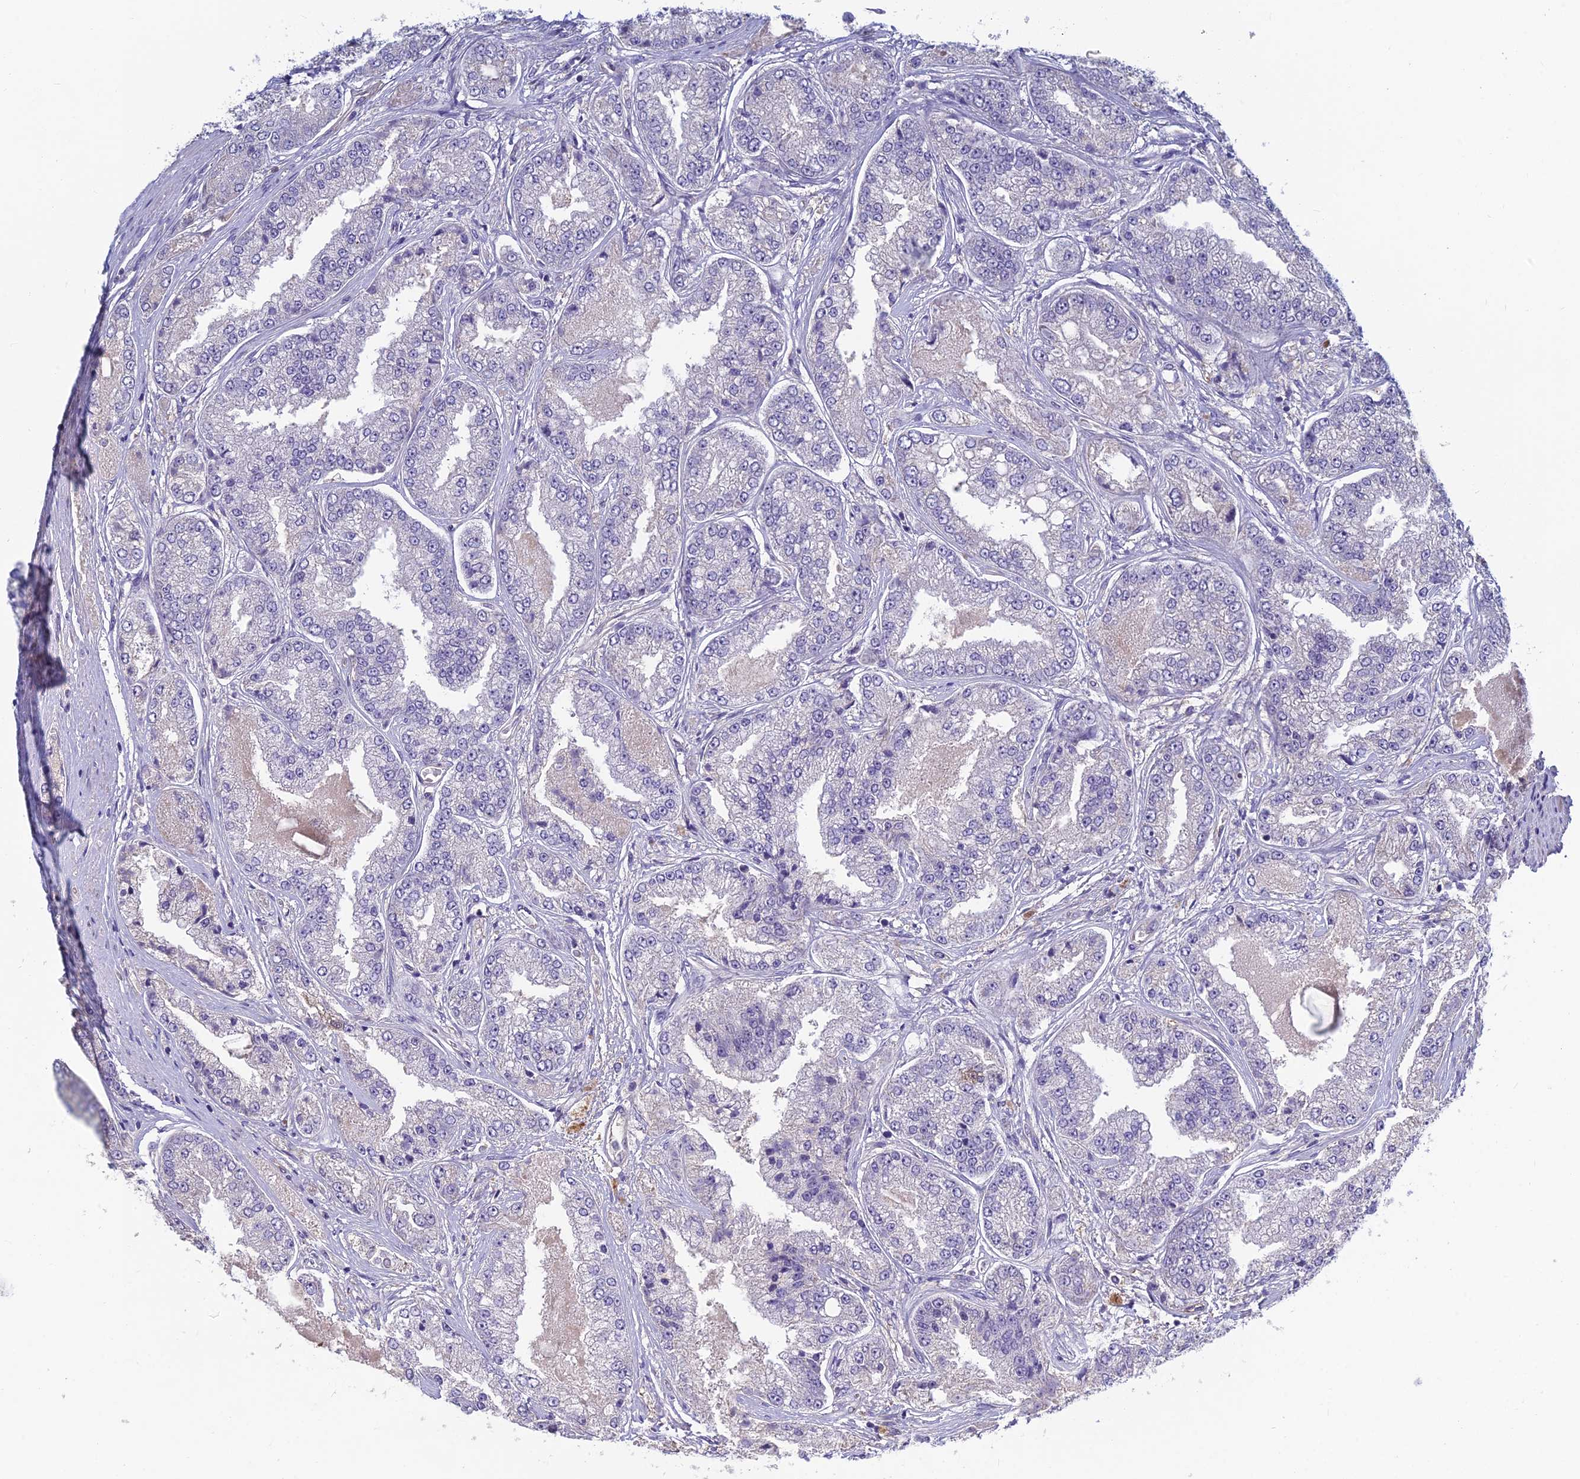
{"staining": {"intensity": "negative", "quantity": "none", "location": "none"}, "tissue": "prostate cancer", "cell_type": "Tumor cells", "image_type": "cancer", "snomed": [{"axis": "morphology", "description": "Adenocarcinoma, High grade"}, {"axis": "topography", "description": "Prostate"}], "caption": "Immunohistochemistry image of human high-grade adenocarcinoma (prostate) stained for a protein (brown), which exhibits no staining in tumor cells.", "gene": "HECA", "patient": {"sex": "male", "age": 71}}